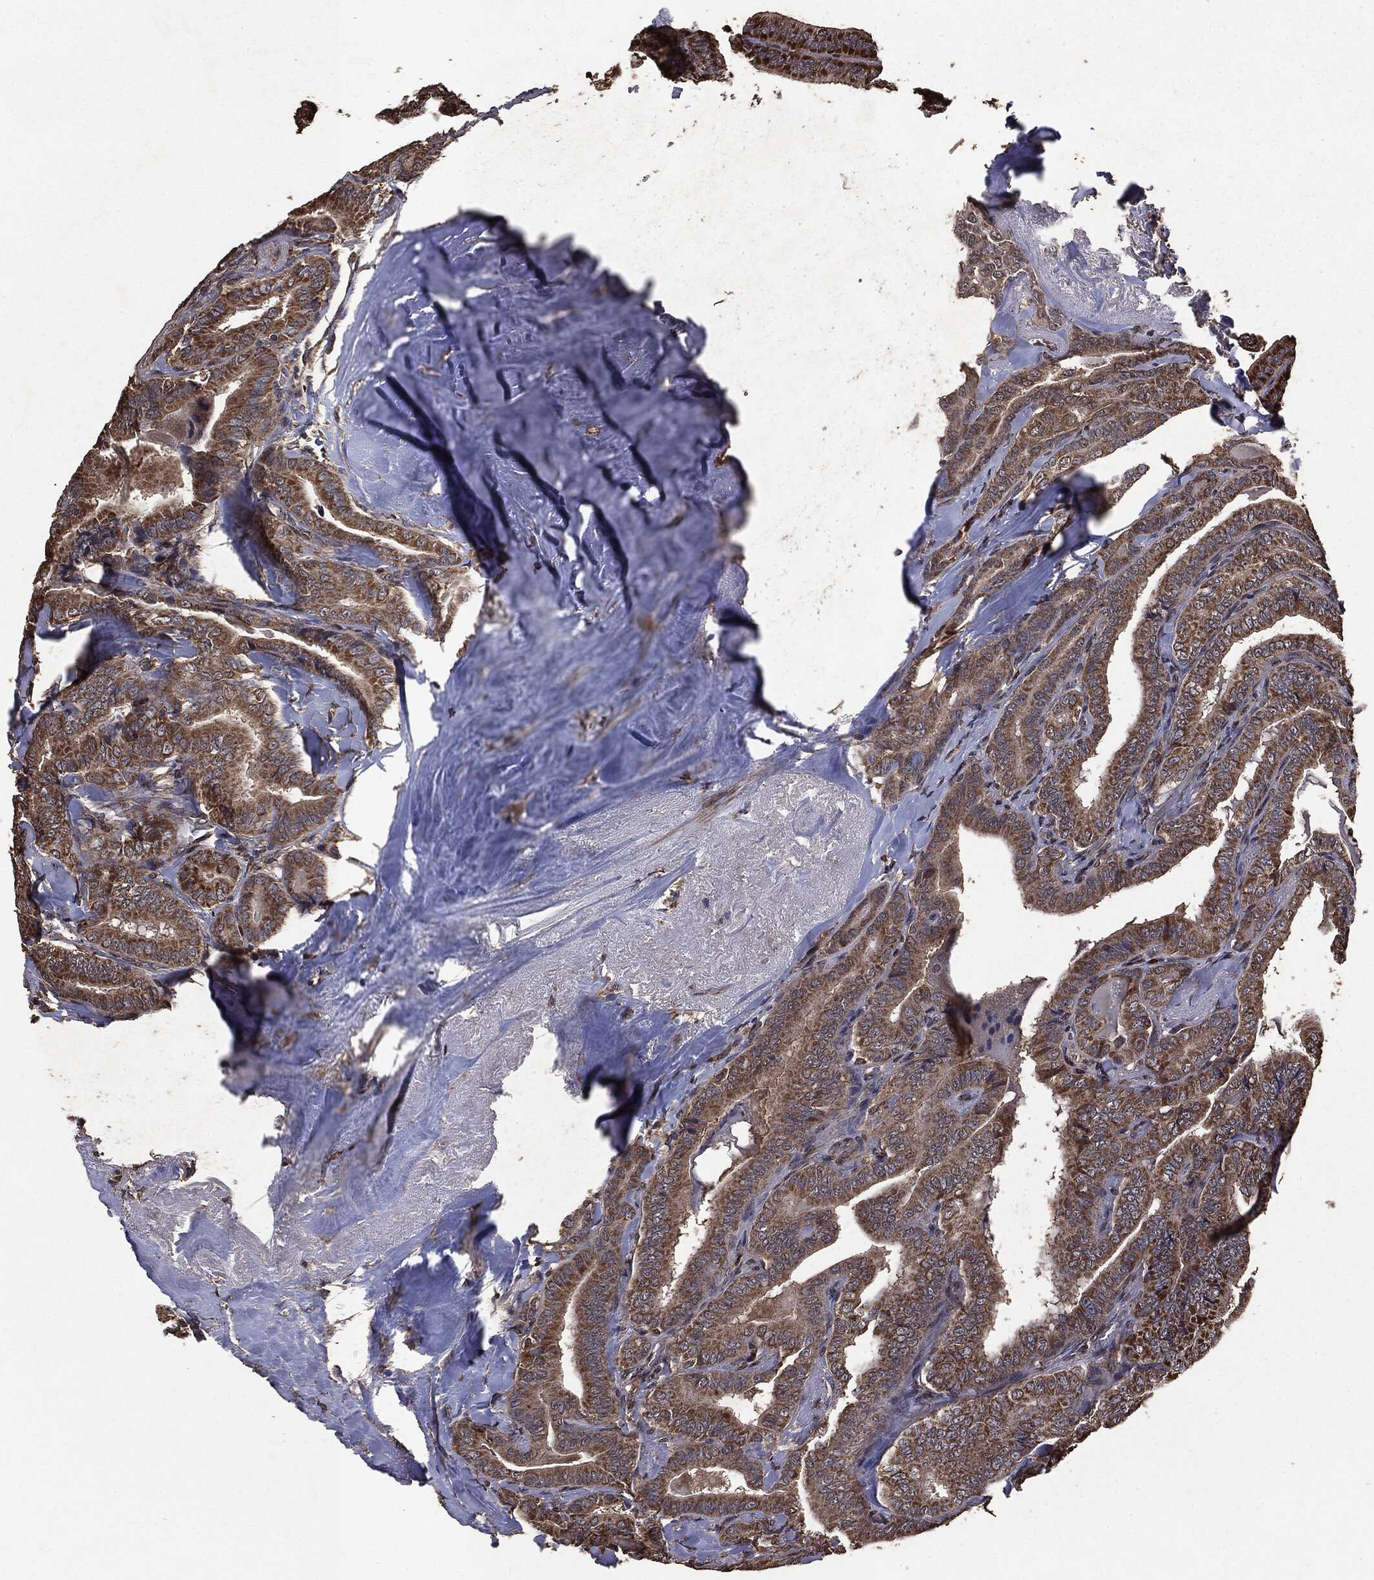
{"staining": {"intensity": "strong", "quantity": ">75%", "location": "cytoplasmic/membranous"}, "tissue": "thyroid cancer", "cell_type": "Tumor cells", "image_type": "cancer", "snomed": [{"axis": "morphology", "description": "Papillary adenocarcinoma, NOS"}, {"axis": "topography", "description": "Thyroid gland"}], "caption": "The micrograph displays staining of thyroid papillary adenocarcinoma, revealing strong cytoplasmic/membranous protein staining (brown color) within tumor cells.", "gene": "PPP6R2", "patient": {"sex": "male", "age": 61}}